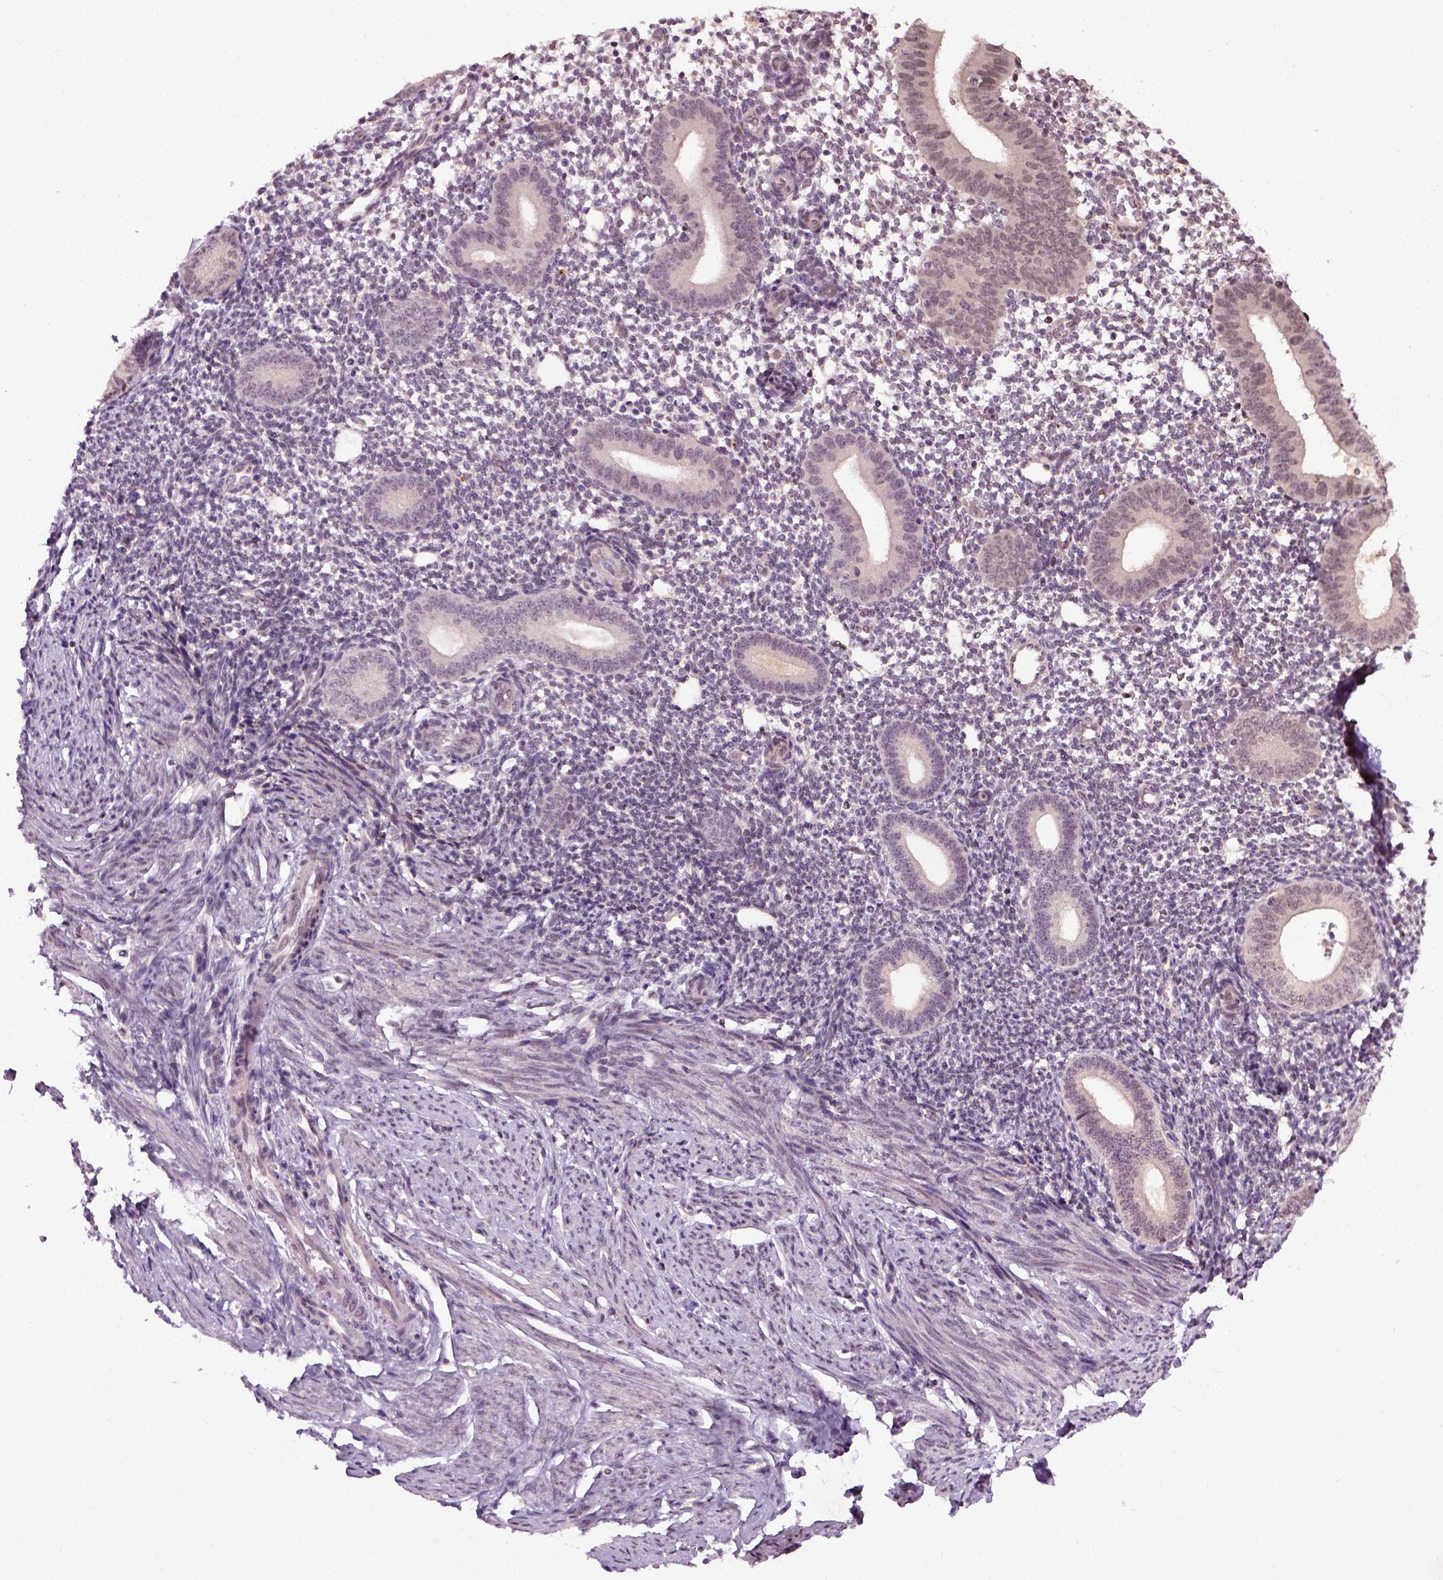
{"staining": {"intensity": "negative", "quantity": "none", "location": "none"}, "tissue": "endometrium", "cell_type": "Cells in endometrial stroma", "image_type": "normal", "snomed": [{"axis": "morphology", "description": "Normal tissue, NOS"}, {"axis": "topography", "description": "Endometrium"}], "caption": "A histopathology image of endometrium stained for a protein demonstrates no brown staining in cells in endometrial stroma. Brightfield microscopy of immunohistochemistry (IHC) stained with DAB (brown) and hematoxylin (blue), captured at high magnification.", "gene": "RAB43", "patient": {"sex": "female", "age": 40}}